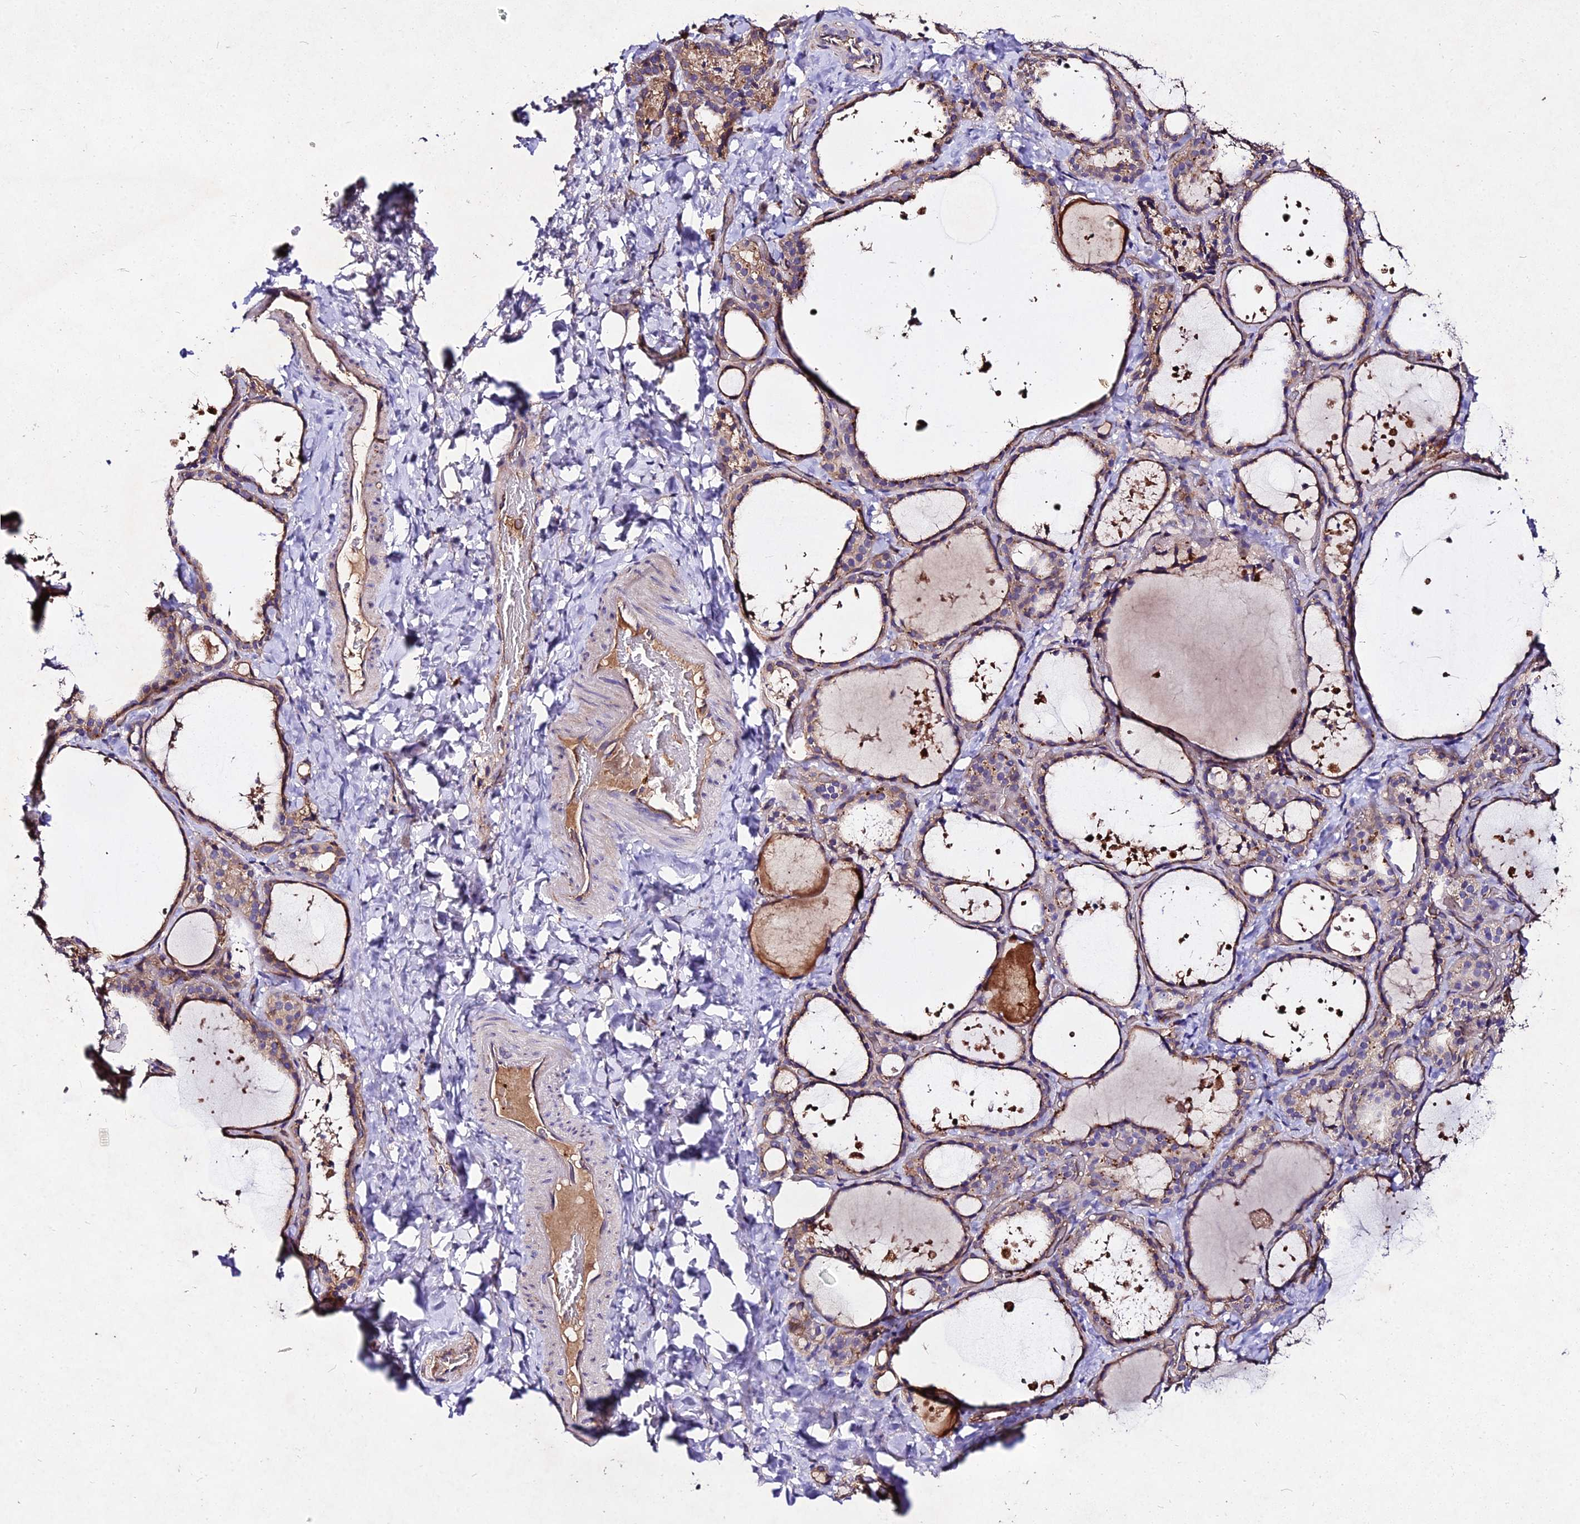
{"staining": {"intensity": "moderate", "quantity": ">75%", "location": "cytoplasmic/membranous"}, "tissue": "thyroid gland", "cell_type": "Glandular cells", "image_type": "normal", "snomed": [{"axis": "morphology", "description": "Normal tissue, NOS"}, {"axis": "topography", "description": "Thyroid gland"}], "caption": "Moderate cytoplasmic/membranous expression for a protein is present in about >75% of glandular cells of unremarkable thyroid gland using immunohistochemistry (IHC).", "gene": "AP3M1", "patient": {"sex": "female", "age": 44}}